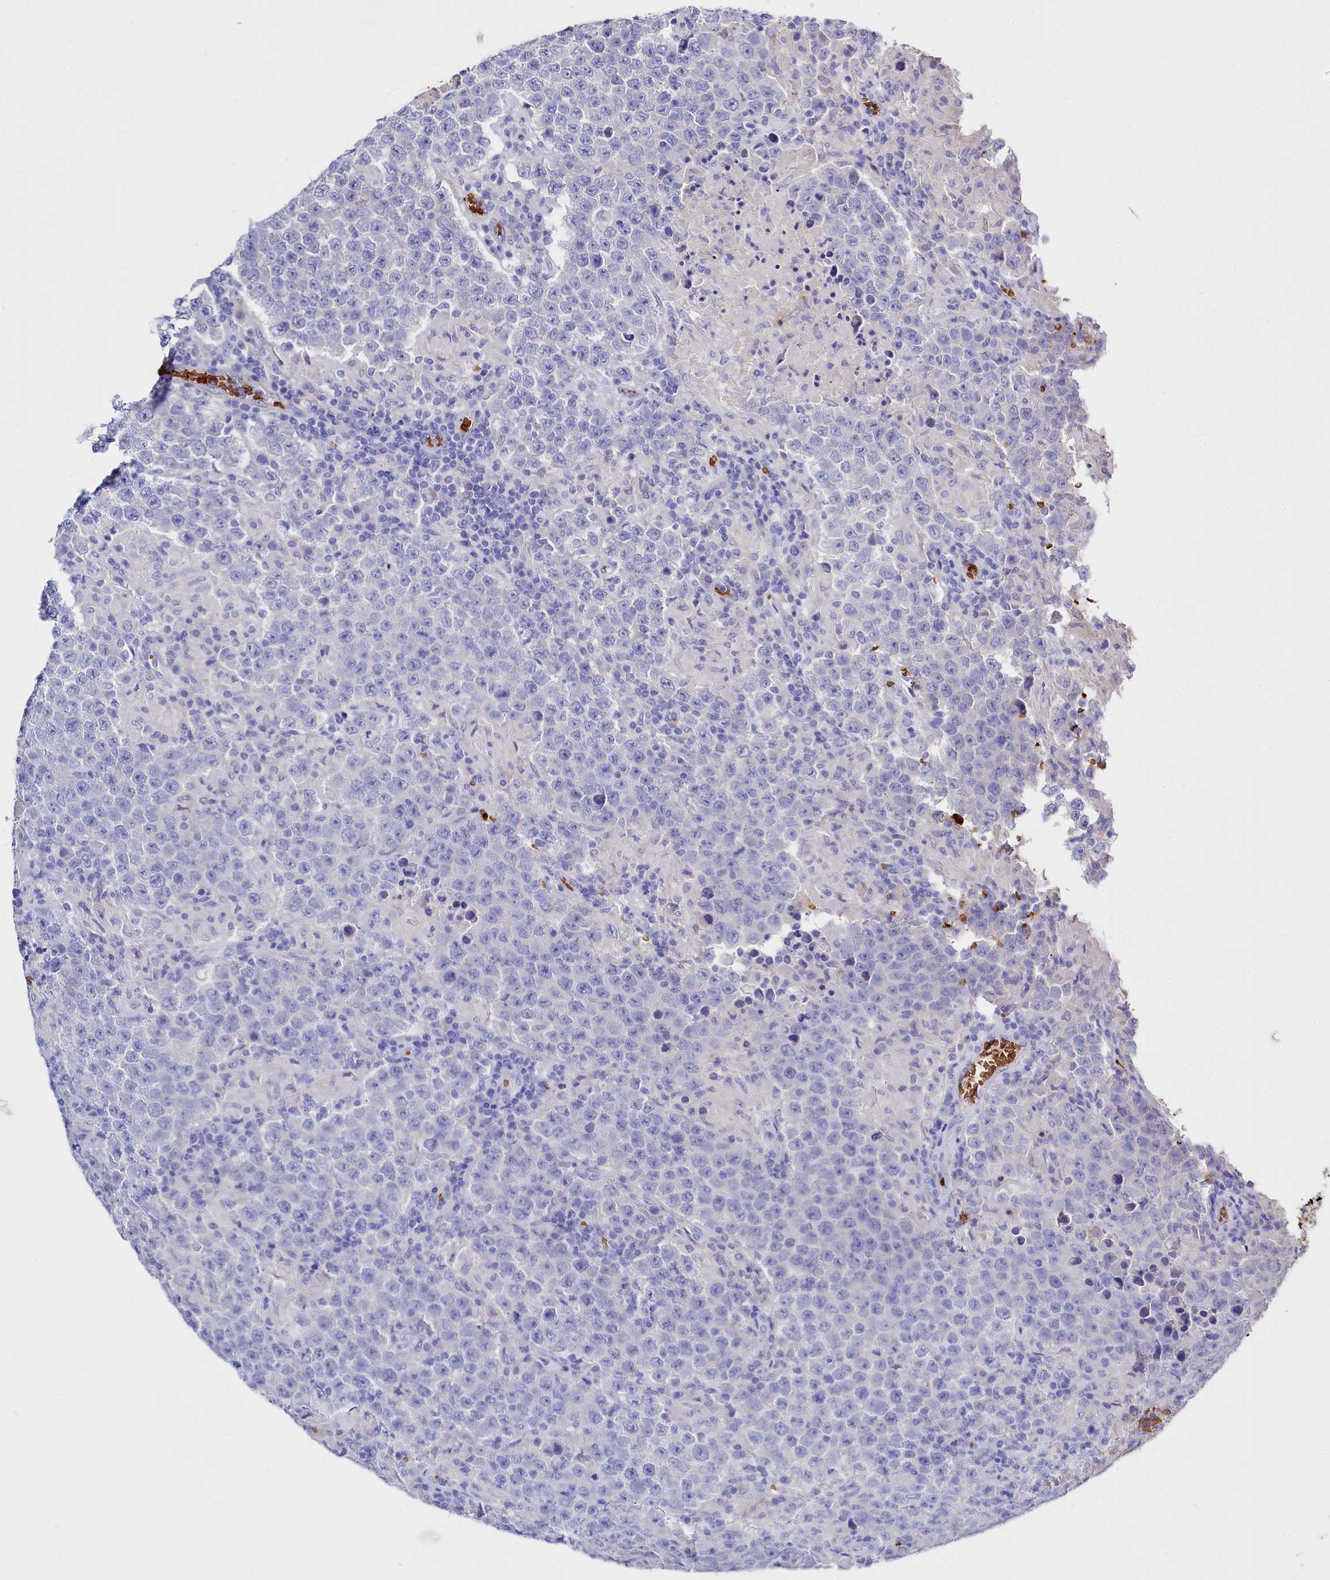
{"staining": {"intensity": "negative", "quantity": "none", "location": "none"}, "tissue": "testis cancer", "cell_type": "Tumor cells", "image_type": "cancer", "snomed": [{"axis": "morphology", "description": "Normal tissue, NOS"}, {"axis": "morphology", "description": "Urothelial carcinoma, High grade"}, {"axis": "morphology", "description": "Seminoma, NOS"}, {"axis": "morphology", "description": "Carcinoma, Embryonal, NOS"}, {"axis": "topography", "description": "Urinary bladder"}, {"axis": "topography", "description": "Testis"}], "caption": "An immunohistochemistry (IHC) histopathology image of seminoma (testis) is shown. There is no staining in tumor cells of seminoma (testis). (Brightfield microscopy of DAB (3,3'-diaminobenzidine) IHC at high magnification).", "gene": "RPUSD3", "patient": {"sex": "male", "age": 41}}